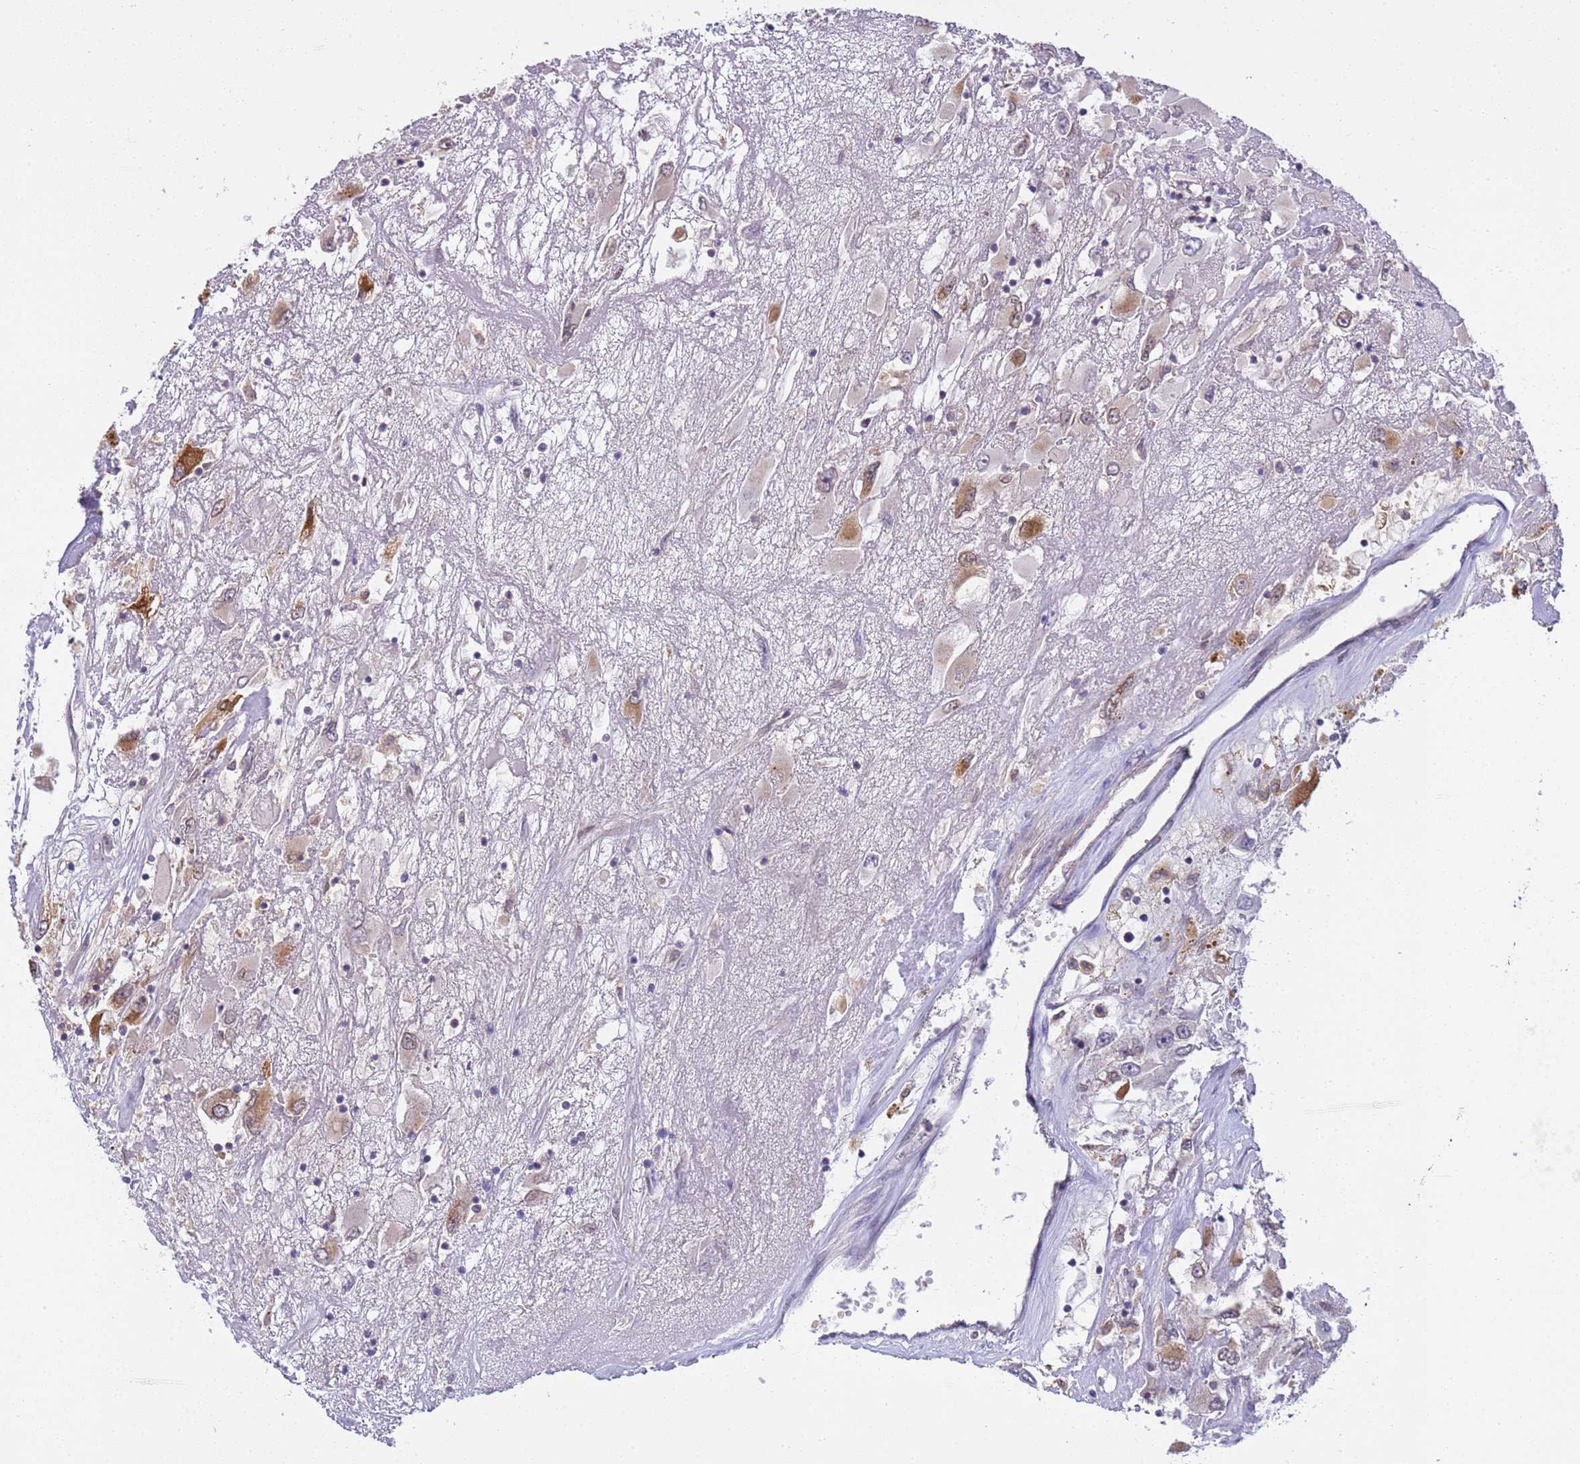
{"staining": {"intensity": "moderate", "quantity": "<25%", "location": "cytoplasmic/membranous,nuclear"}, "tissue": "renal cancer", "cell_type": "Tumor cells", "image_type": "cancer", "snomed": [{"axis": "morphology", "description": "Adenocarcinoma, NOS"}, {"axis": "topography", "description": "Kidney"}], "caption": "Renal cancer (adenocarcinoma) tissue shows moderate cytoplasmic/membranous and nuclear staining in approximately <25% of tumor cells", "gene": "PLCXD3", "patient": {"sex": "female", "age": 52}}